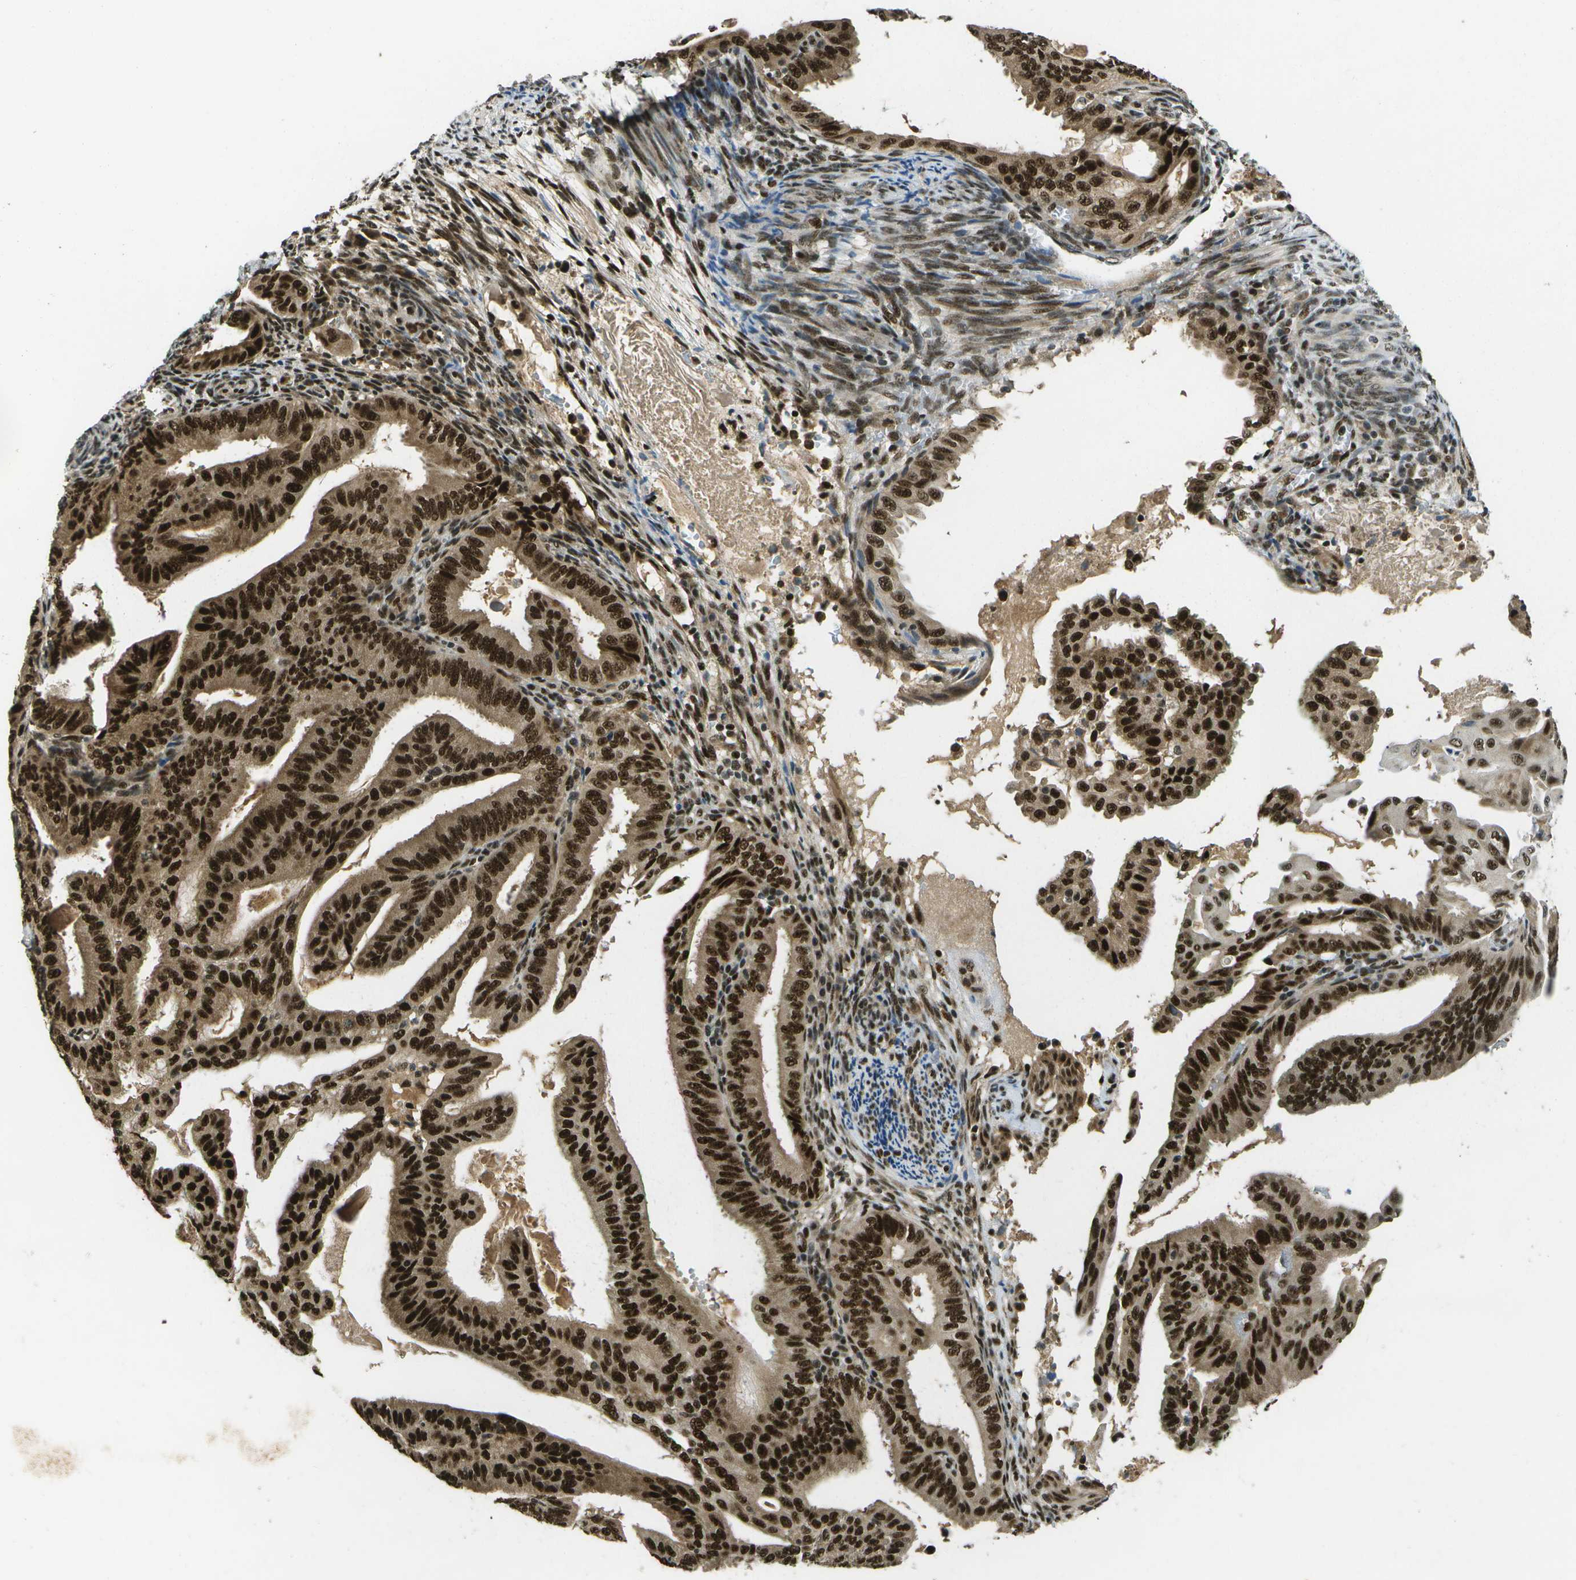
{"staining": {"intensity": "strong", "quantity": ">75%", "location": "cytoplasmic/membranous,nuclear"}, "tissue": "endometrial cancer", "cell_type": "Tumor cells", "image_type": "cancer", "snomed": [{"axis": "morphology", "description": "Adenocarcinoma, NOS"}, {"axis": "topography", "description": "Endometrium"}], "caption": "An immunohistochemistry (IHC) image of tumor tissue is shown. Protein staining in brown labels strong cytoplasmic/membranous and nuclear positivity in endometrial cancer within tumor cells.", "gene": "GANC", "patient": {"sex": "female", "age": 58}}